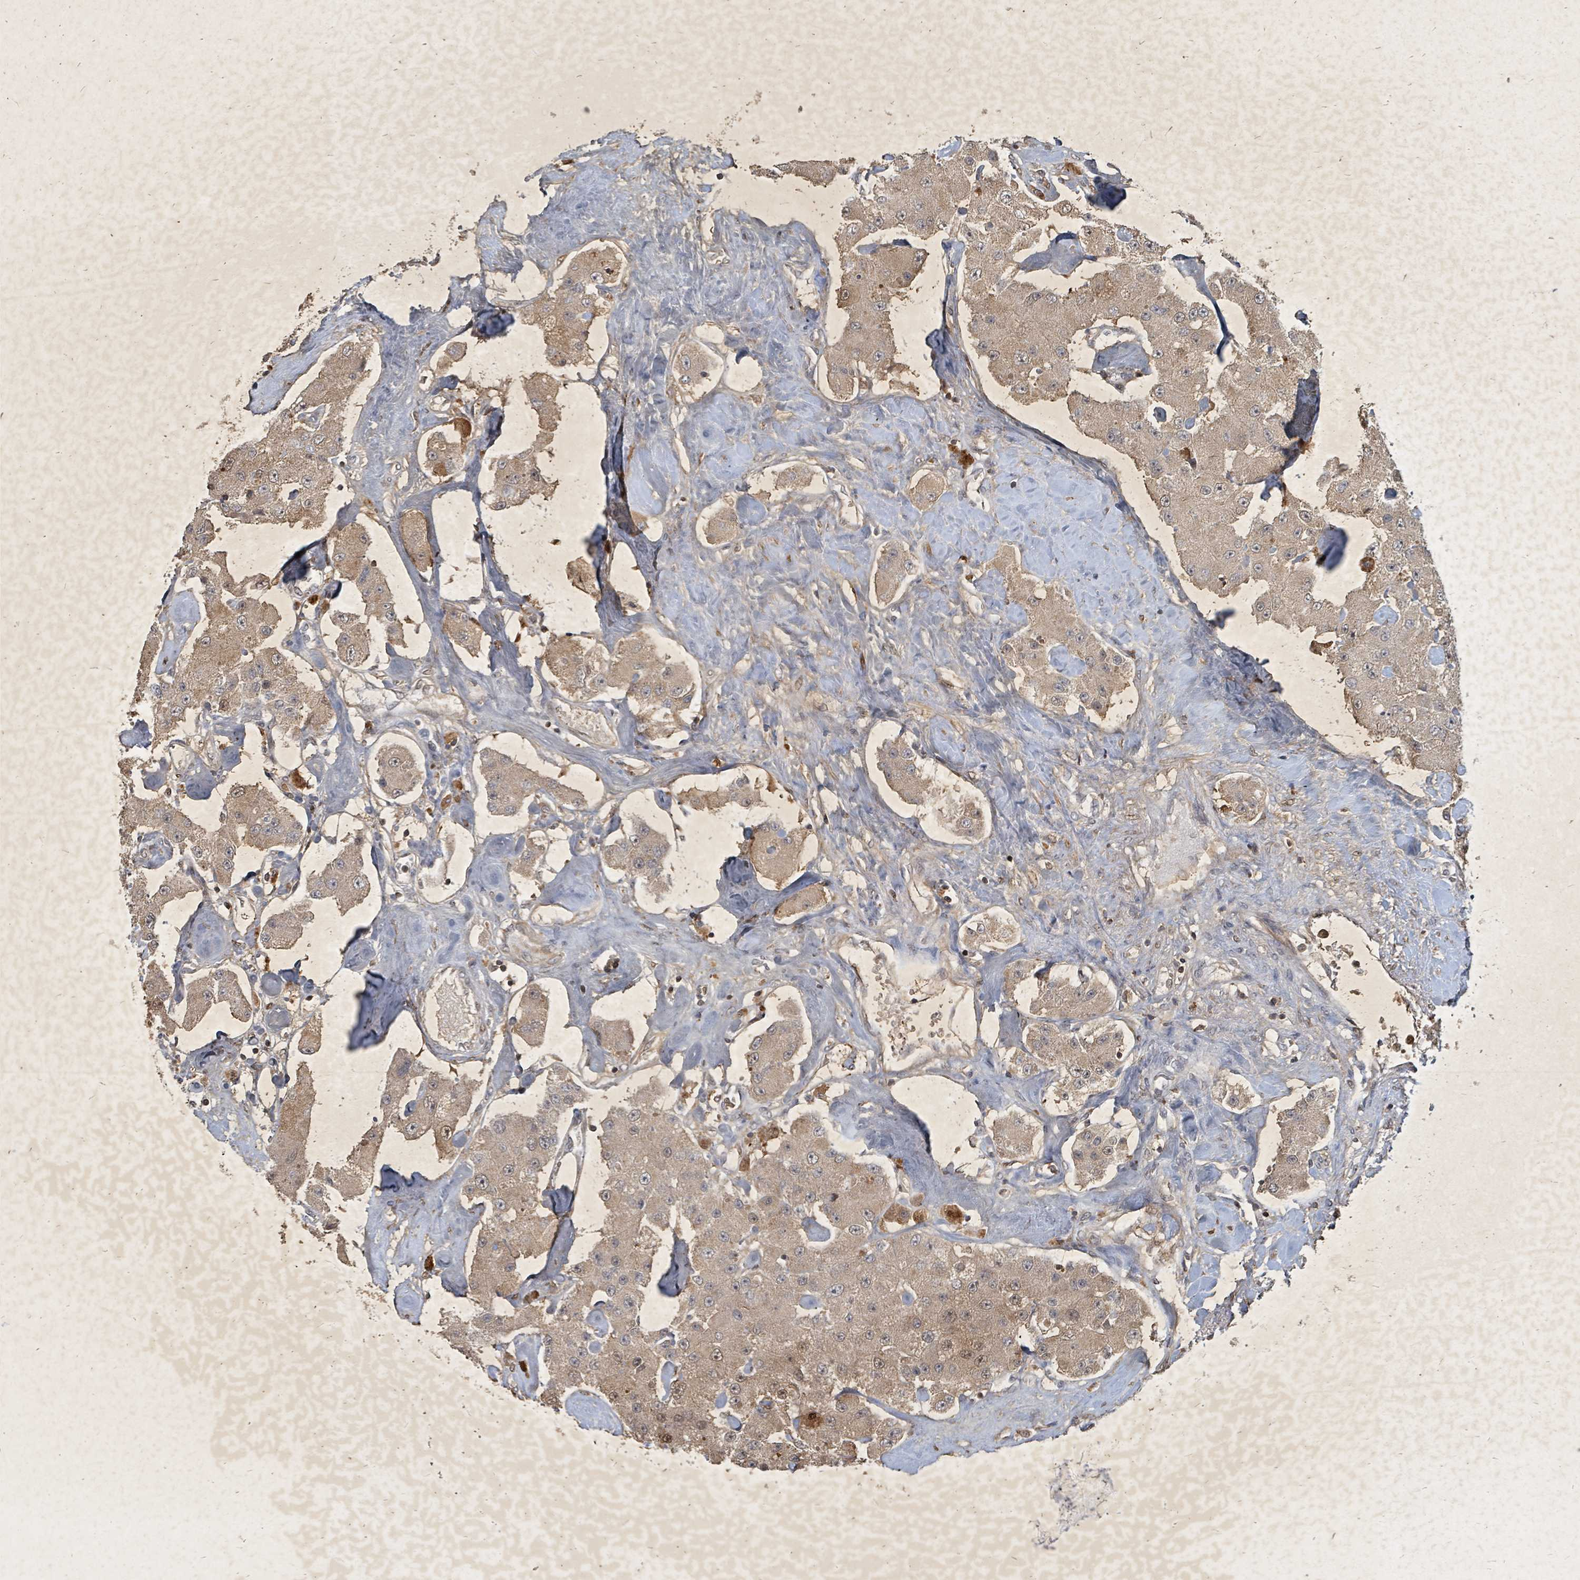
{"staining": {"intensity": "weak", "quantity": "25%-75%", "location": "cytoplasmic/membranous,nuclear"}, "tissue": "carcinoid", "cell_type": "Tumor cells", "image_type": "cancer", "snomed": [{"axis": "morphology", "description": "Carcinoid, malignant, NOS"}, {"axis": "topography", "description": "Pancreas"}], "caption": "Approximately 25%-75% of tumor cells in carcinoid show weak cytoplasmic/membranous and nuclear protein staining as visualized by brown immunohistochemical staining.", "gene": "KDM4E", "patient": {"sex": "male", "age": 41}}